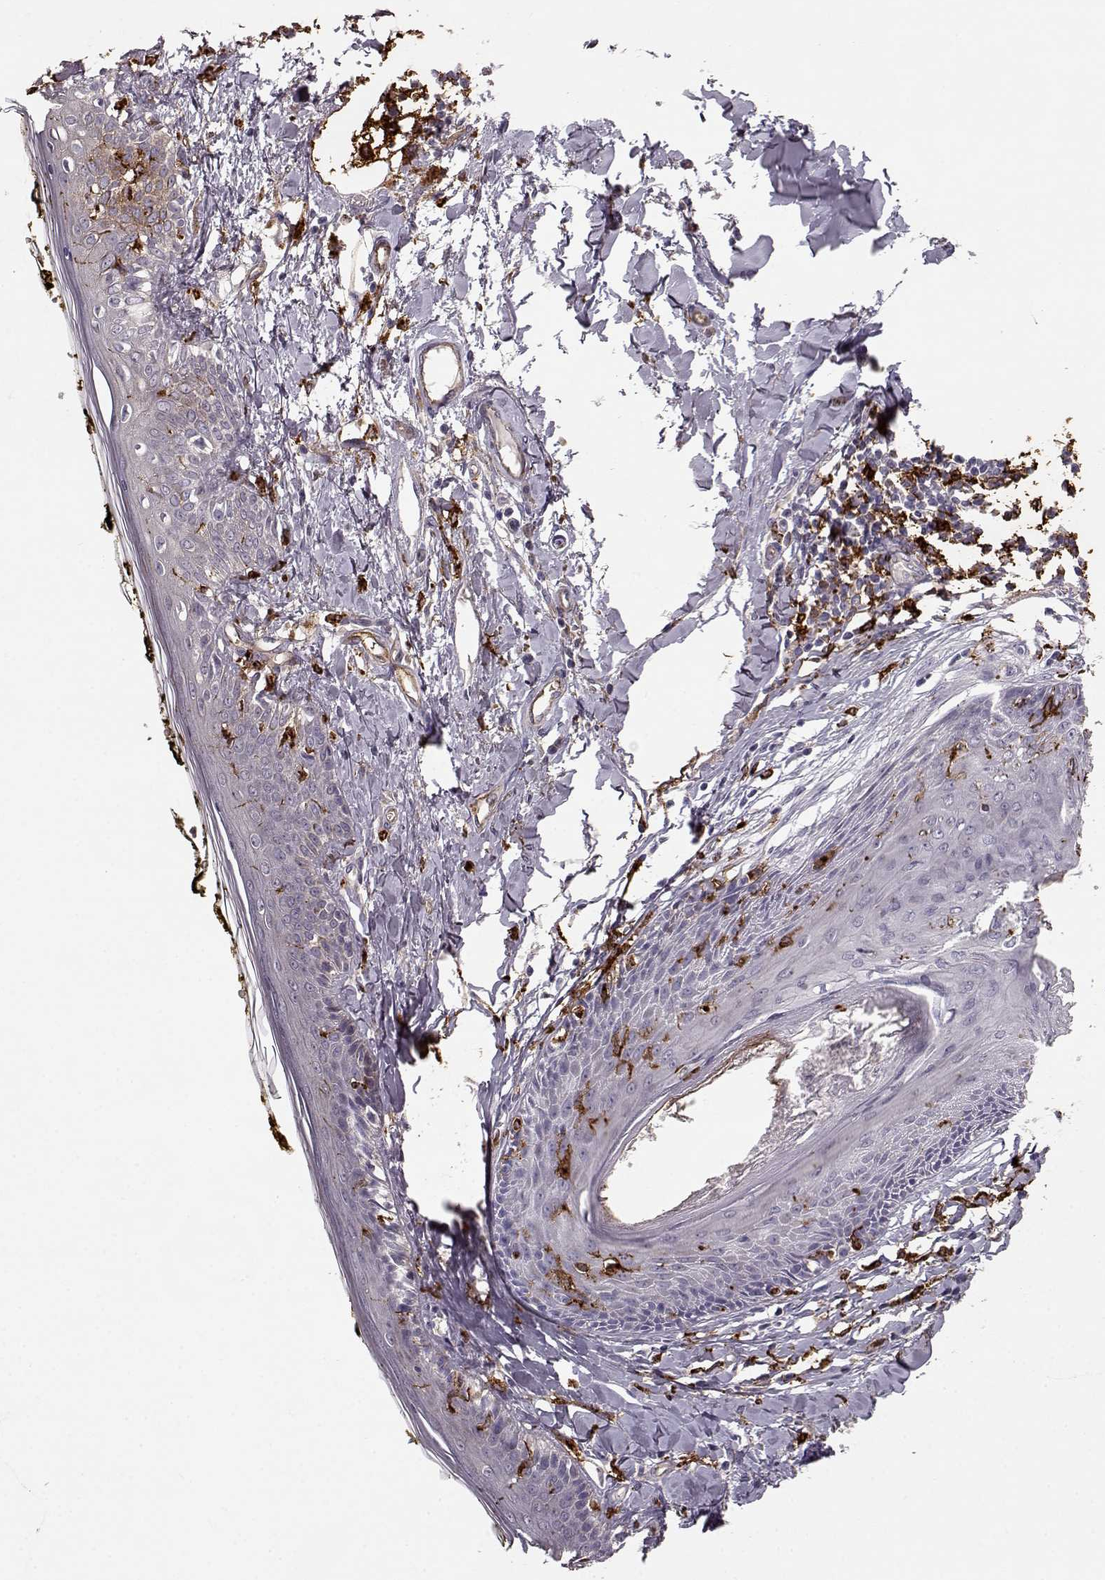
{"staining": {"intensity": "negative", "quantity": "none", "location": "none"}, "tissue": "skin", "cell_type": "Fibroblasts", "image_type": "normal", "snomed": [{"axis": "morphology", "description": "Normal tissue, NOS"}, {"axis": "topography", "description": "Skin"}], "caption": "Immunohistochemical staining of normal skin shows no significant expression in fibroblasts.", "gene": "CCNF", "patient": {"sex": "male", "age": 76}}